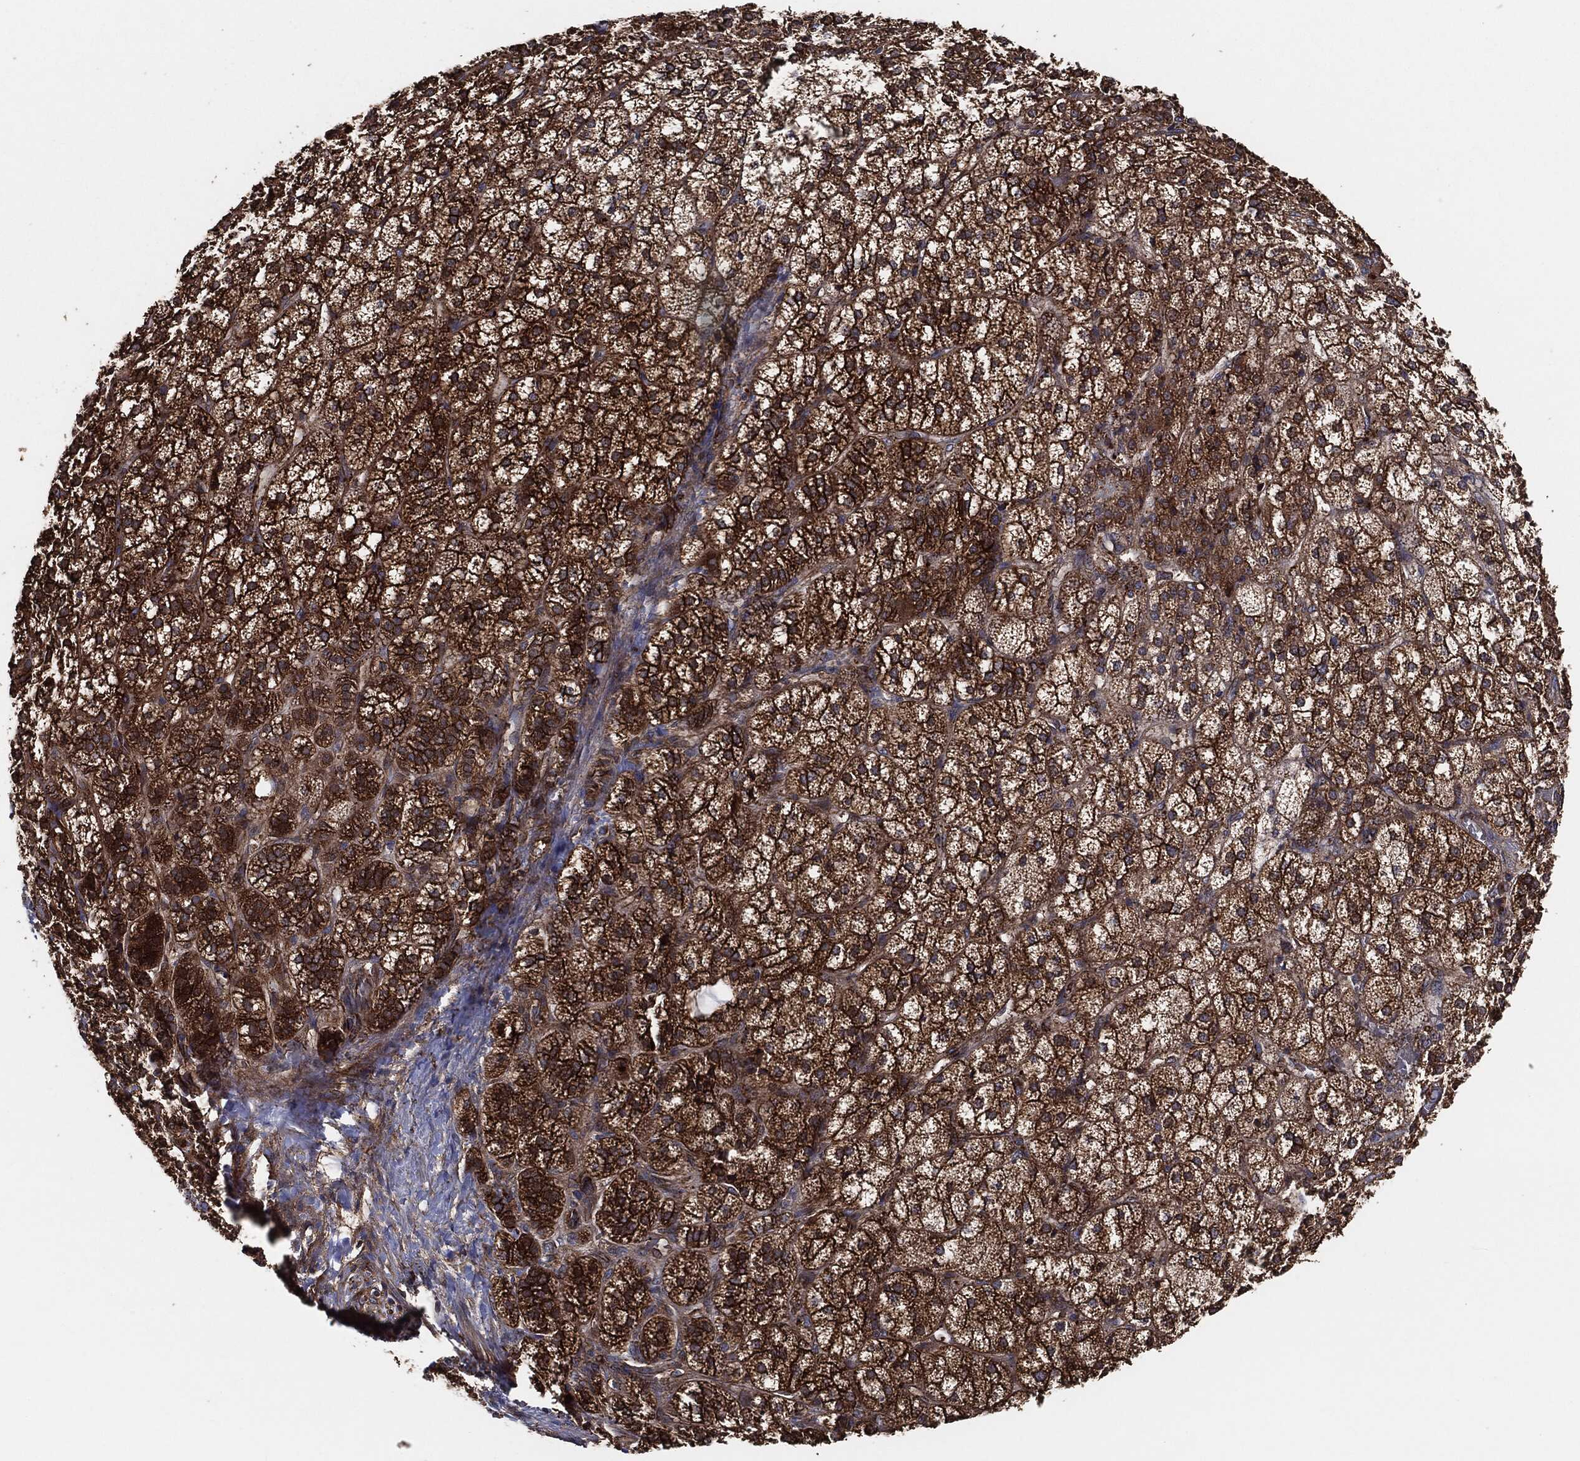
{"staining": {"intensity": "strong", "quantity": ">75%", "location": "cytoplasmic/membranous"}, "tissue": "adrenal gland", "cell_type": "Glandular cells", "image_type": "normal", "snomed": [{"axis": "morphology", "description": "Normal tissue, NOS"}, {"axis": "topography", "description": "Adrenal gland"}], "caption": "Strong cytoplasmic/membranous staining for a protein is appreciated in approximately >75% of glandular cells of unremarkable adrenal gland using immunohistochemistry.", "gene": "CTNNA1", "patient": {"sex": "female", "age": 60}}